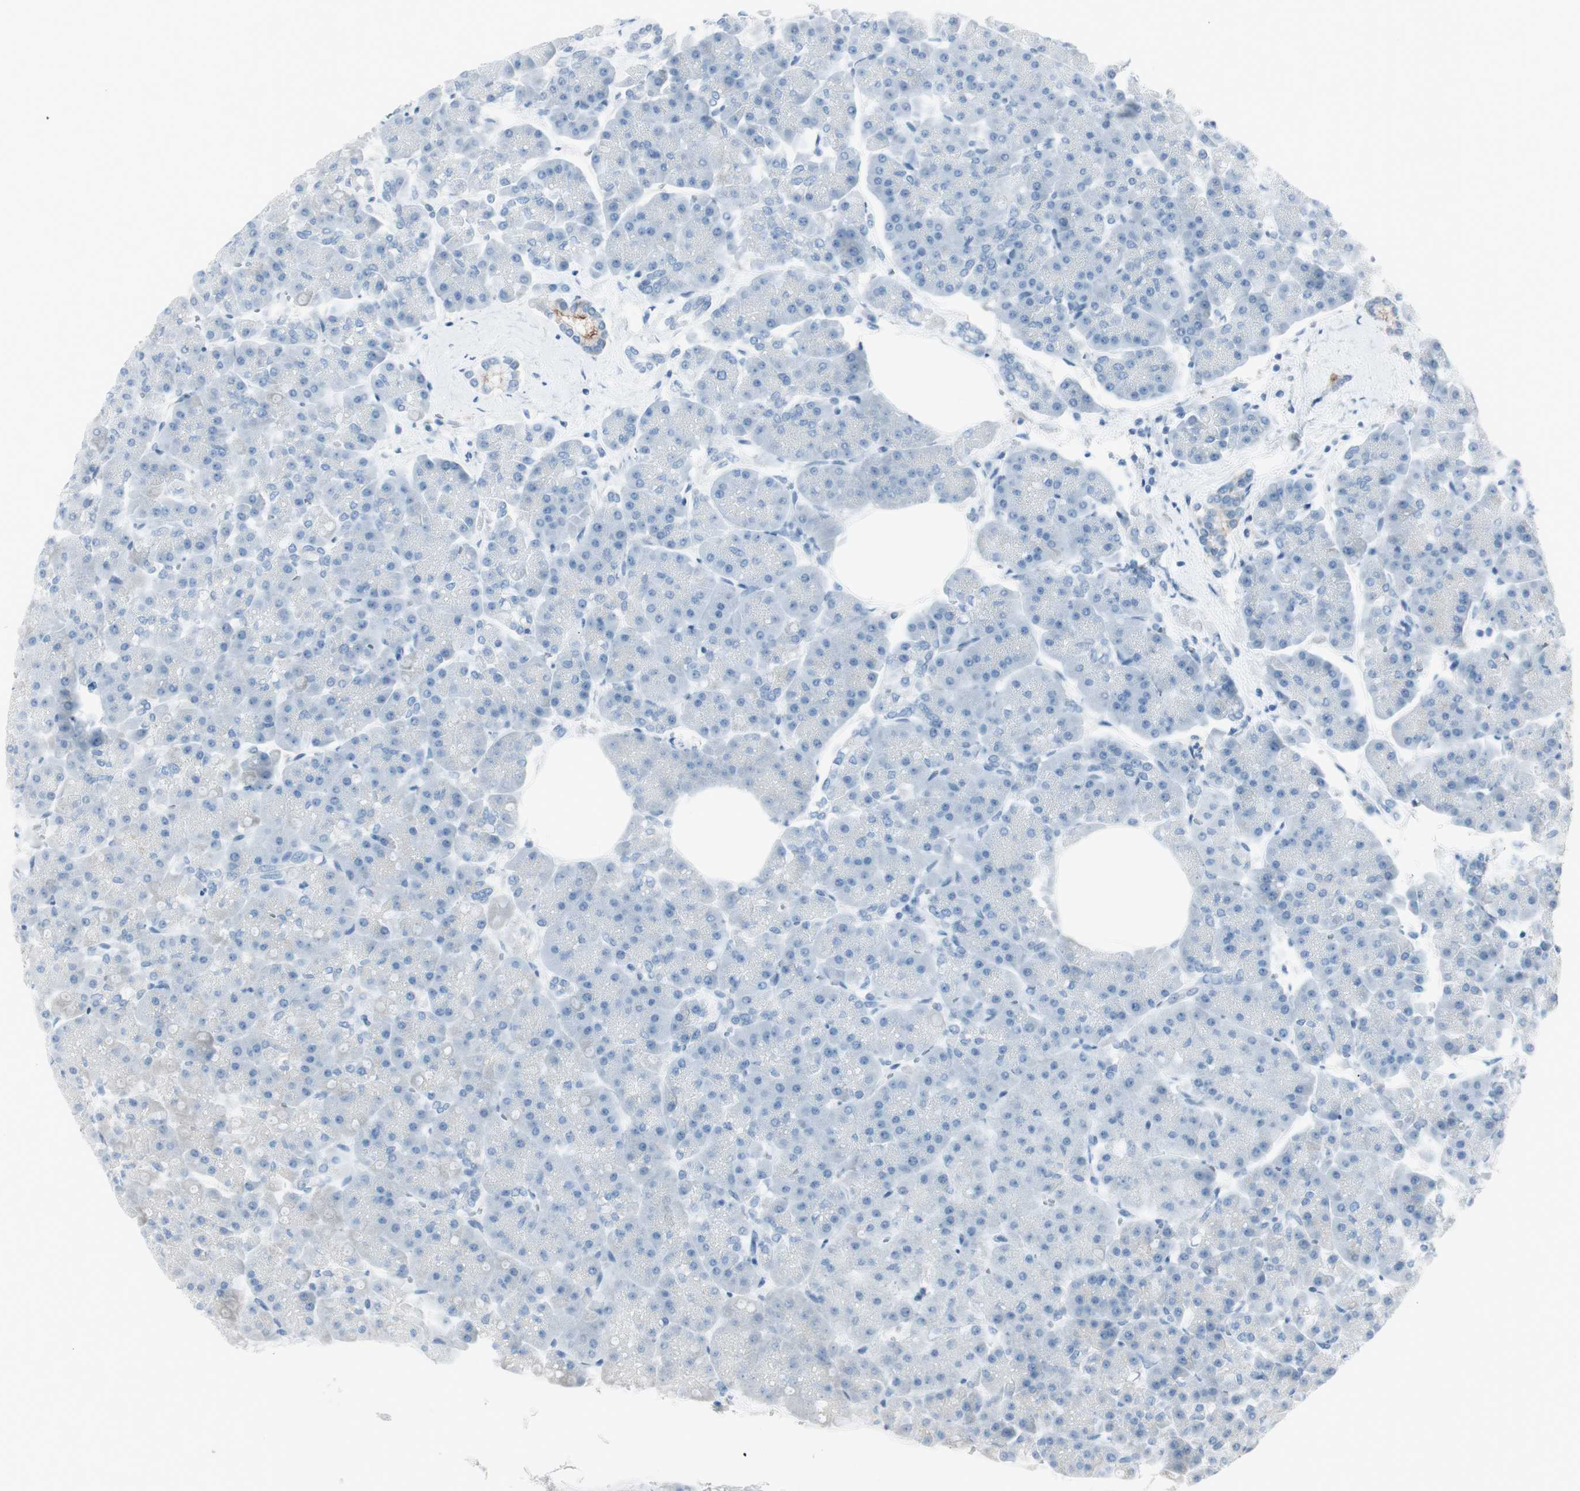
{"staining": {"intensity": "negative", "quantity": "none", "location": "none"}, "tissue": "pancreas", "cell_type": "Exocrine glandular cells", "image_type": "normal", "snomed": [{"axis": "morphology", "description": "Normal tissue, NOS"}, {"axis": "topography", "description": "Pancreas"}], "caption": "An IHC image of normal pancreas is shown. There is no staining in exocrine glandular cells of pancreas.", "gene": "CDHR5", "patient": {"sex": "female", "age": 70}}